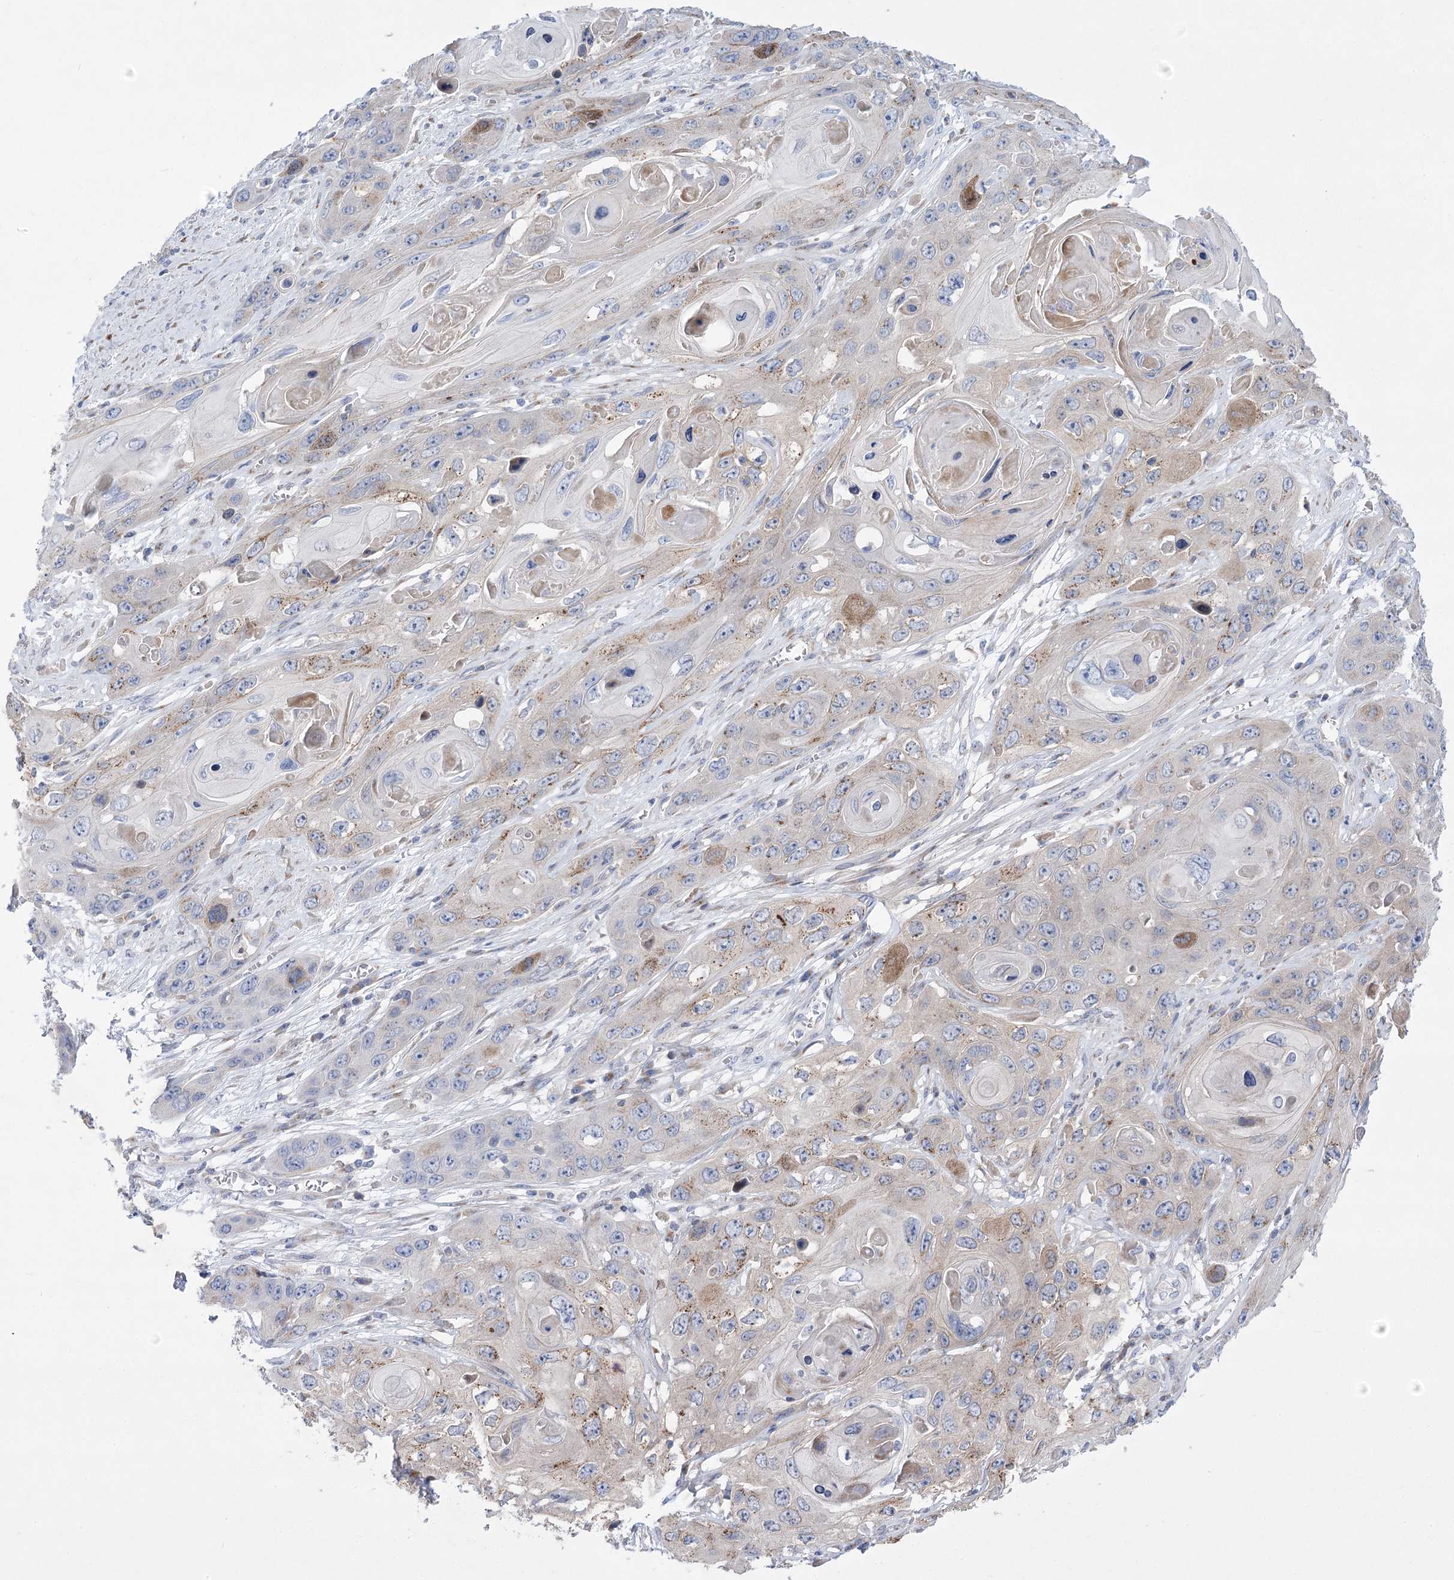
{"staining": {"intensity": "weak", "quantity": "<25%", "location": "cytoplasmic/membranous"}, "tissue": "skin cancer", "cell_type": "Tumor cells", "image_type": "cancer", "snomed": [{"axis": "morphology", "description": "Squamous cell carcinoma, NOS"}, {"axis": "topography", "description": "Skin"}], "caption": "High magnification brightfield microscopy of squamous cell carcinoma (skin) stained with DAB (brown) and counterstained with hematoxylin (blue): tumor cells show no significant positivity.", "gene": "NME7", "patient": {"sex": "male", "age": 55}}